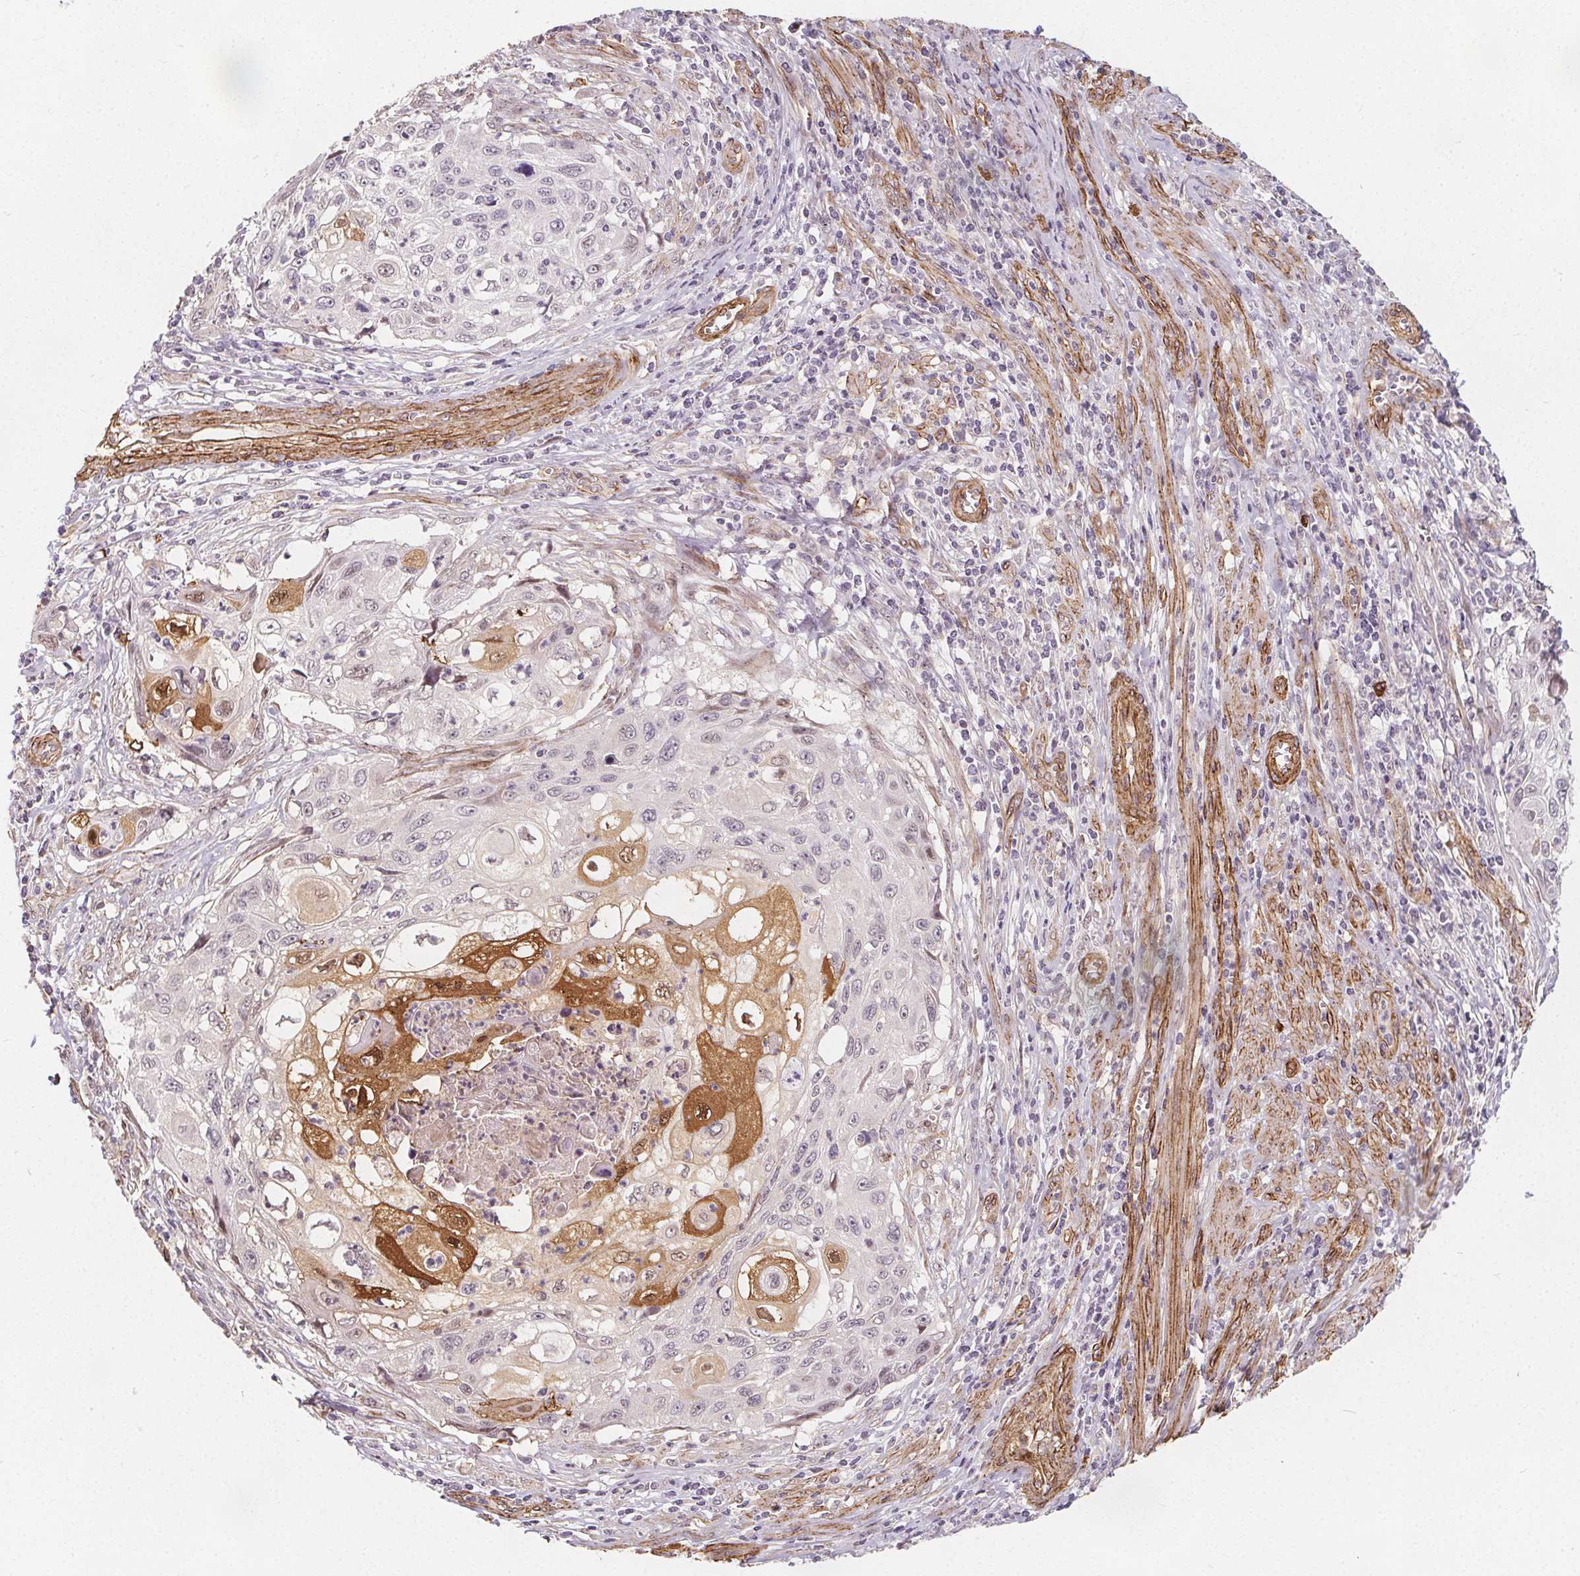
{"staining": {"intensity": "negative", "quantity": "none", "location": "none"}, "tissue": "cervical cancer", "cell_type": "Tumor cells", "image_type": "cancer", "snomed": [{"axis": "morphology", "description": "Squamous cell carcinoma, NOS"}, {"axis": "topography", "description": "Cervix"}], "caption": "High power microscopy histopathology image of an immunohistochemistry photomicrograph of cervical cancer (squamous cell carcinoma), revealing no significant expression in tumor cells.", "gene": "HAS1", "patient": {"sex": "female", "age": 70}}